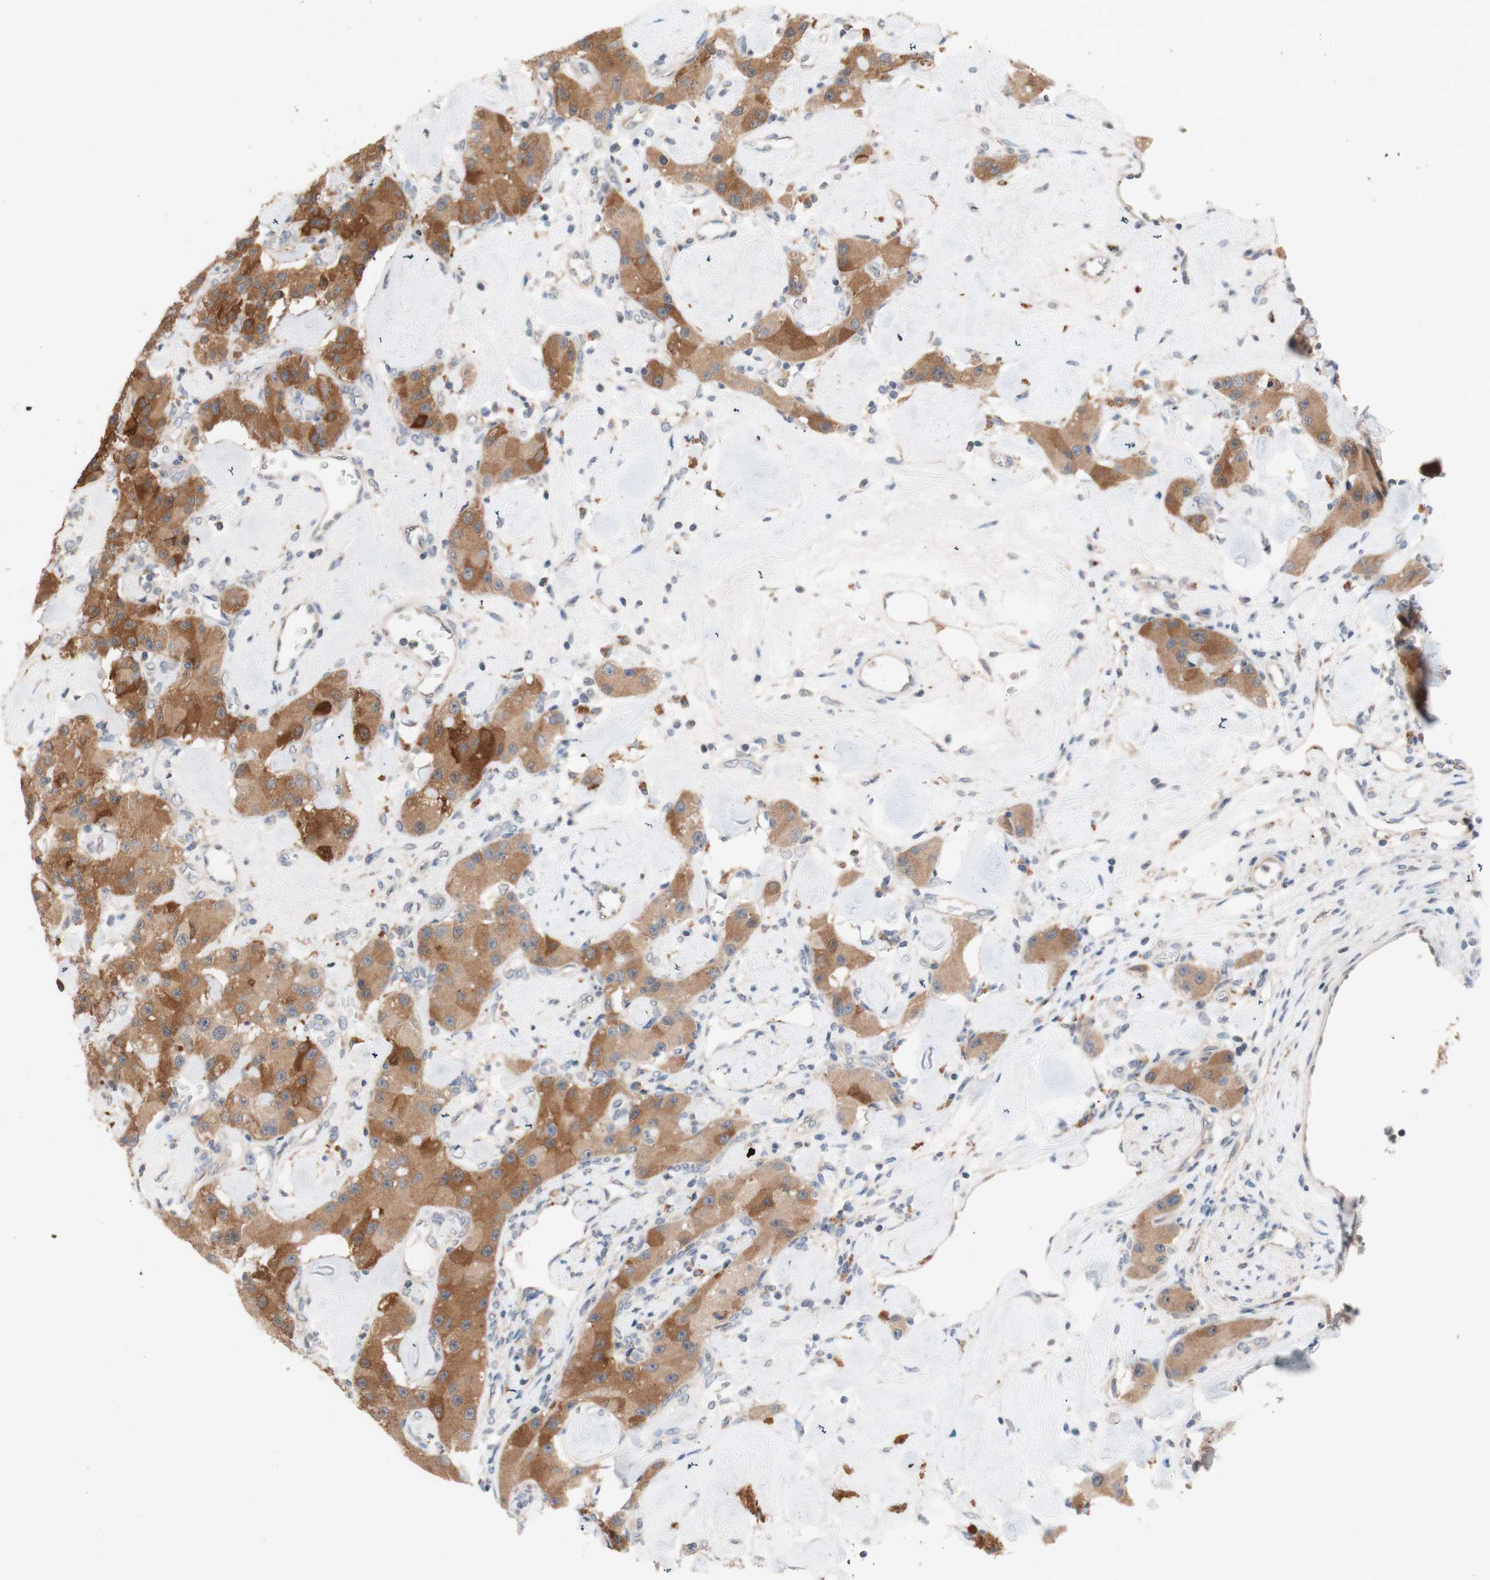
{"staining": {"intensity": "moderate", "quantity": ">75%", "location": "cytoplasmic/membranous"}, "tissue": "carcinoid", "cell_type": "Tumor cells", "image_type": "cancer", "snomed": [{"axis": "morphology", "description": "Carcinoid, malignant, NOS"}, {"axis": "topography", "description": "Pancreas"}], "caption": "A histopathology image of human carcinoid stained for a protein demonstrates moderate cytoplasmic/membranous brown staining in tumor cells. The staining was performed using DAB to visualize the protein expression in brown, while the nuclei were stained in blue with hematoxylin (Magnification: 20x).", "gene": "PEX2", "patient": {"sex": "male", "age": 41}}